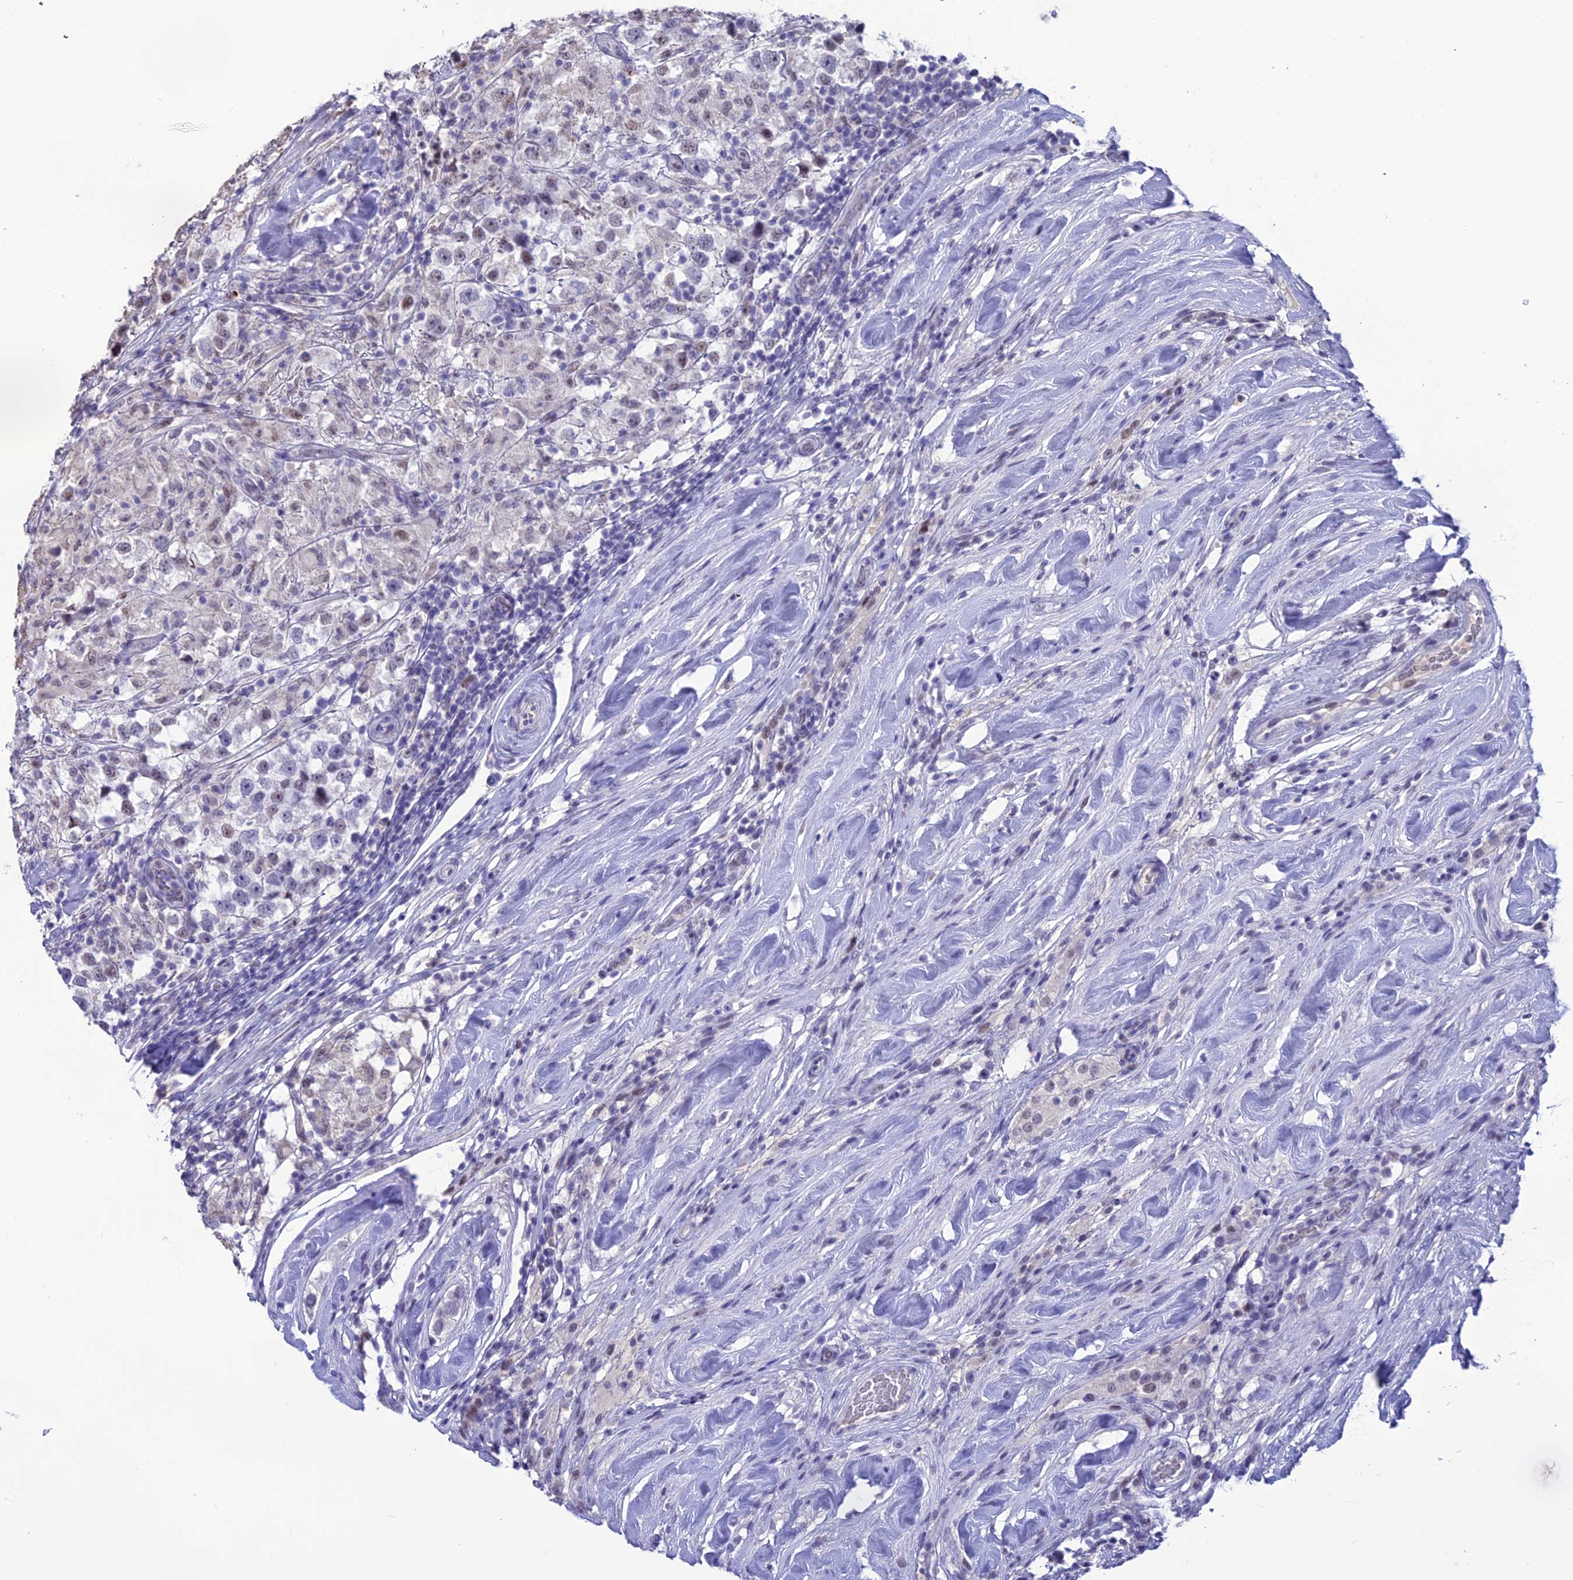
{"staining": {"intensity": "negative", "quantity": "none", "location": "none"}, "tissue": "testis cancer", "cell_type": "Tumor cells", "image_type": "cancer", "snomed": [{"axis": "morphology", "description": "Seminoma, NOS"}, {"axis": "topography", "description": "Testis"}], "caption": "This is an immunohistochemistry histopathology image of testis seminoma. There is no positivity in tumor cells.", "gene": "MFSD2B", "patient": {"sex": "male", "age": 46}}